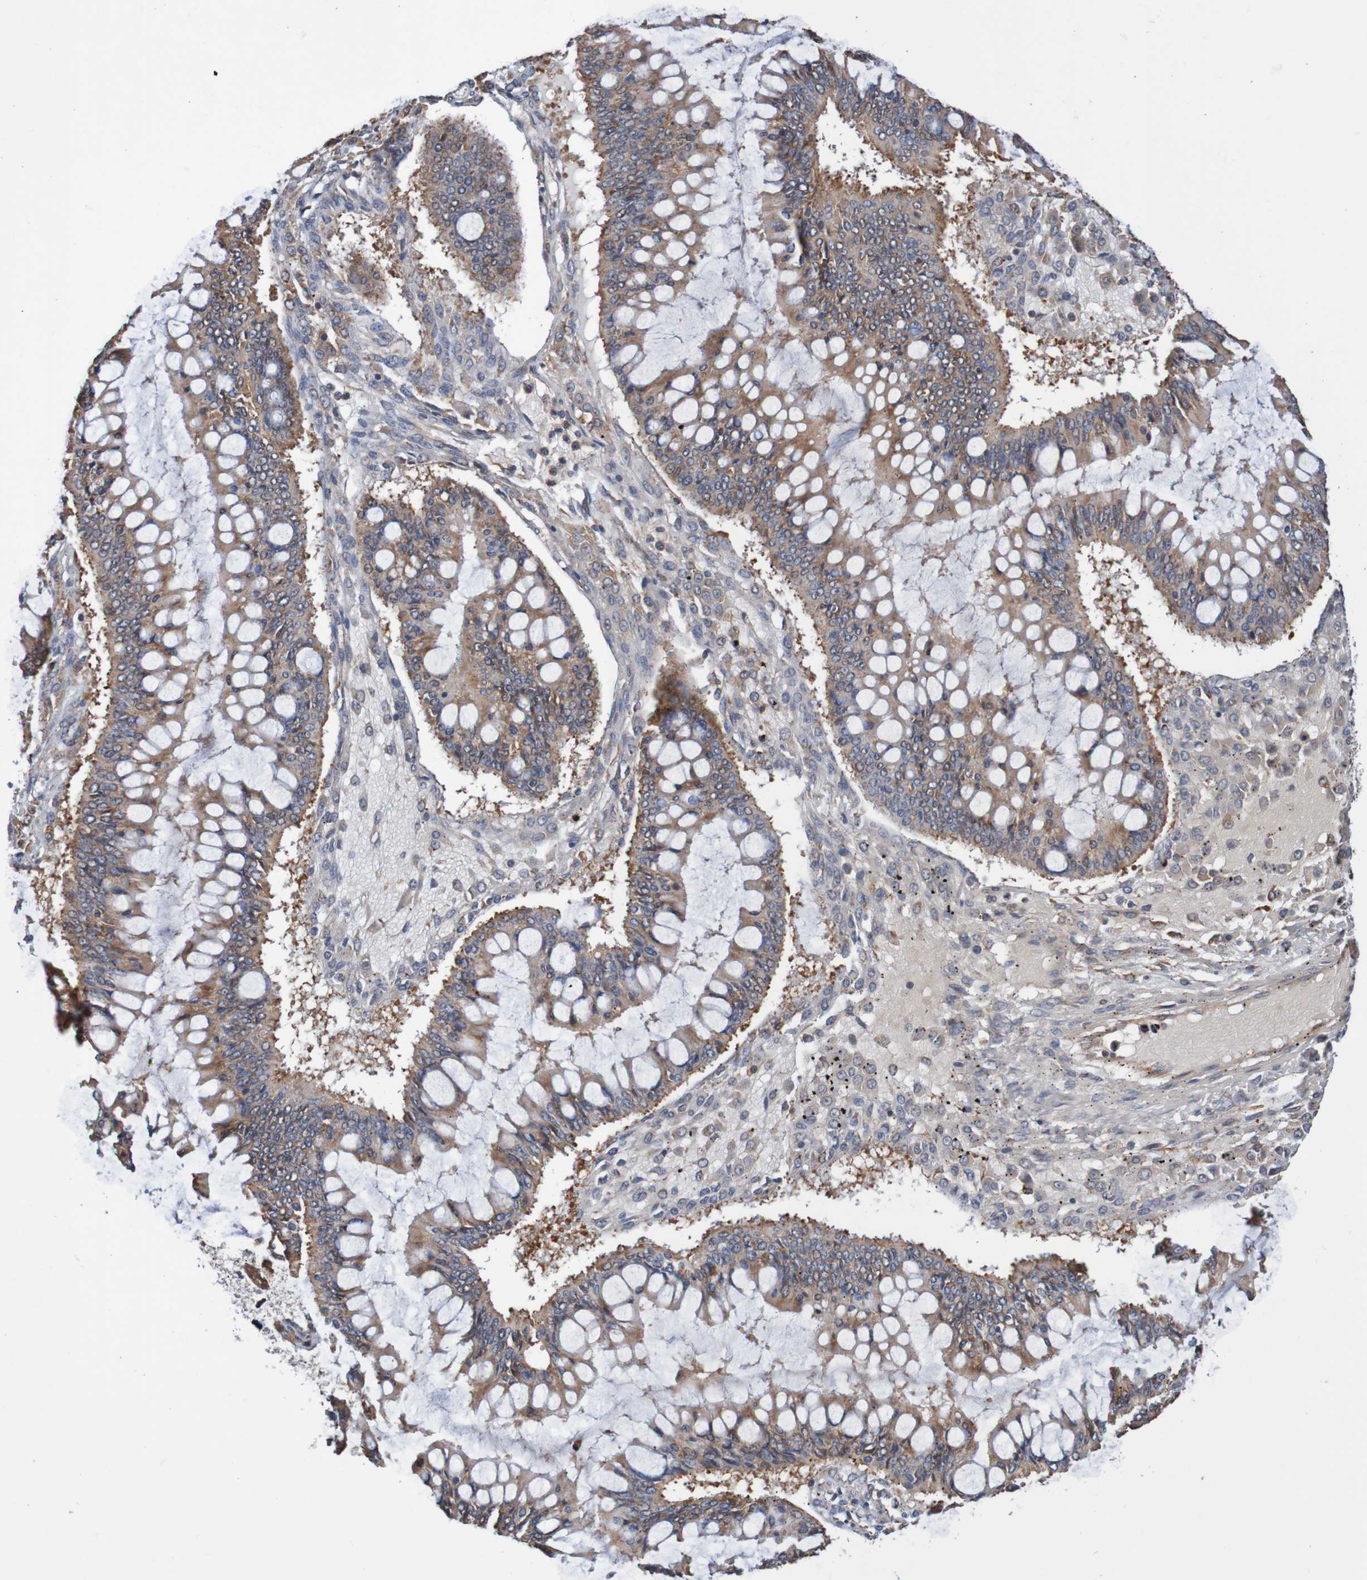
{"staining": {"intensity": "moderate", "quantity": ">75%", "location": "cytoplasmic/membranous"}, "tissue": "ovarian cancer", "cell_type": "Tumor cells", "image_type": "cancer", "snomed": [{"axis": "morphology", "description": "Cystadenocarcinoma, mucinous, NOS"}, {"axis": "topography", "description": "Ovary"}], "caption": "Protein expression analysis of human mucinous cystadenocarcinoma (ovarian) reveals moderate cytoplasmic/membranous positivity in approximately >75% of tumor cells. (brown staining indicates protein expression, while blue staining denotes nuclei).", "gene": "AXIN1", "patient": {"sex": "female", "age": 73}}